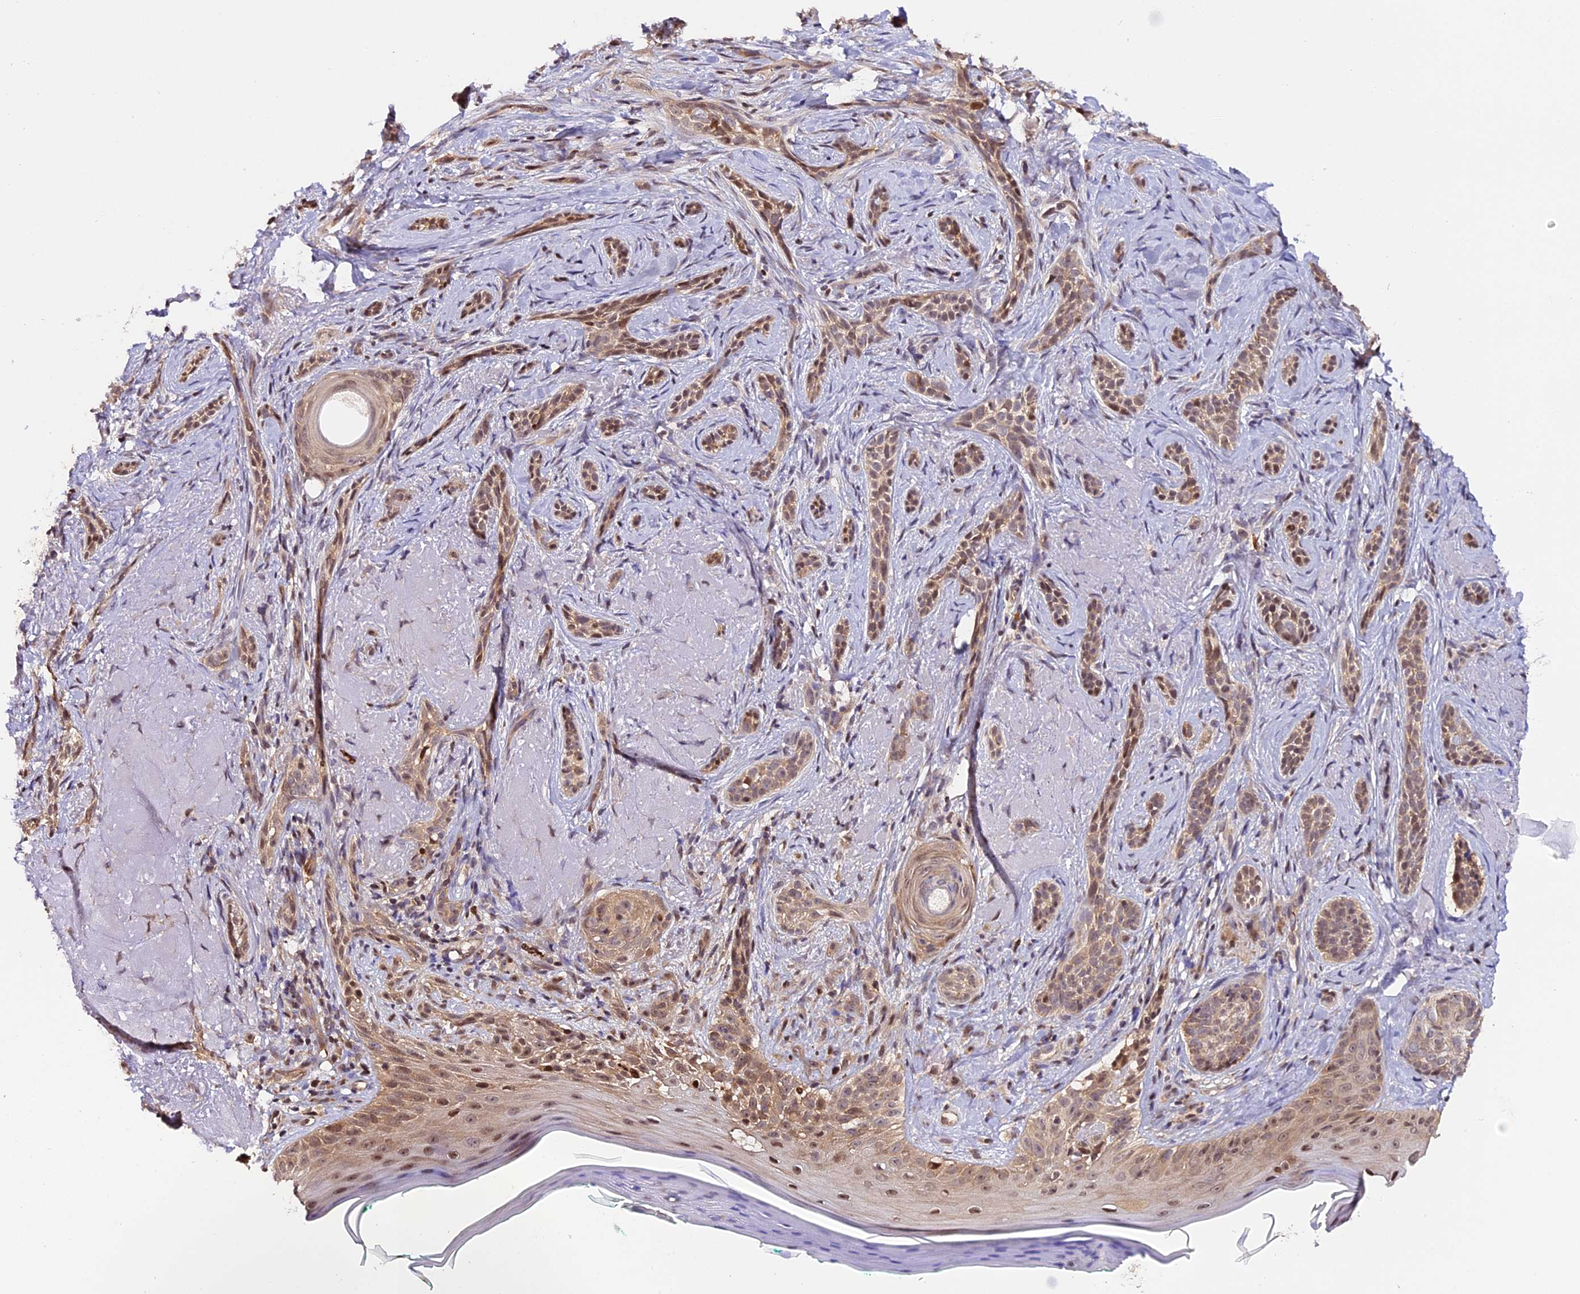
{"staining": {"intensity": "moderate", "quantity": ">75%", "location": "cytoplasmic/membranous,nuclear"}, "tissue": "skin cancer", "cell_type": "Tumor cells", "image_type": "cancer", "snomed": [{"axis": "morphology", "description": "Basal cell carcinoma"}, {"axis": "topography", "description": "Skin"}], "caption": "Moderate cytoplasmic/membranous and nuclear positivity is present in approximately >75% of tumor cells in skin basal cell carcinoma.", "gene": "HERPUD1", "patient": {"sex": "male", "age": 71}}